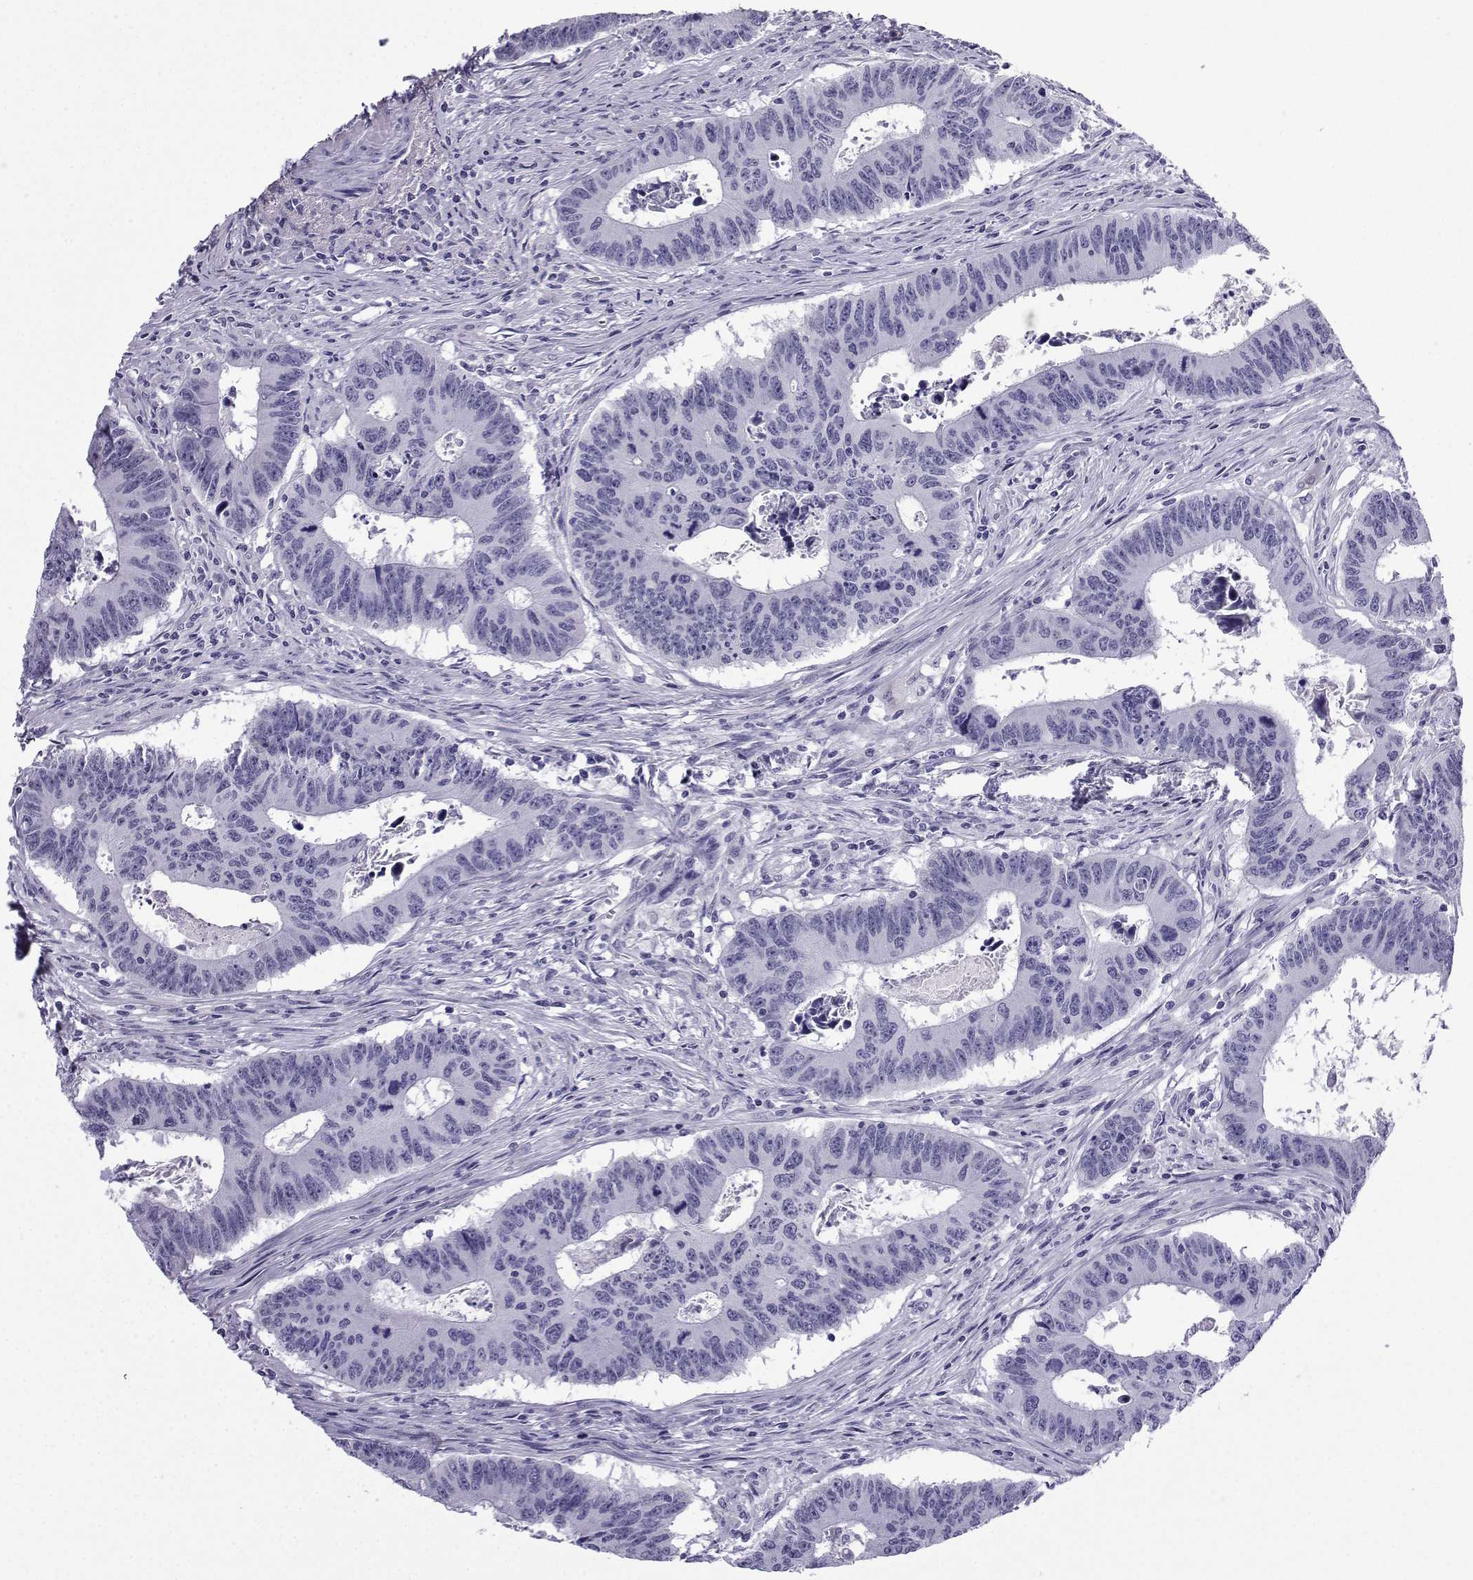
{"staining": {"intensity": "negative", "quantity": "none", "location": "none"}, "tissue": "colorectal cancer", "cell_type": "Tumor cells", "image_type": "cancer", "snomed": [{"axis": "morphology", "description": "Adenocarcinoma, NOS"}, {"axis": "topography", "description": "Appendix"}, {"axis": "topography", "description": "Colon"}, {"axis": "topography", "description": "Cecum"}, {"axis": "topography", "description": "Colon asc"}], "caption": "There is no significant positivity in tumor cells of colorectal cancer.", "gene": "ACRBP", "patient": {"sex": "female", "age": 85}}